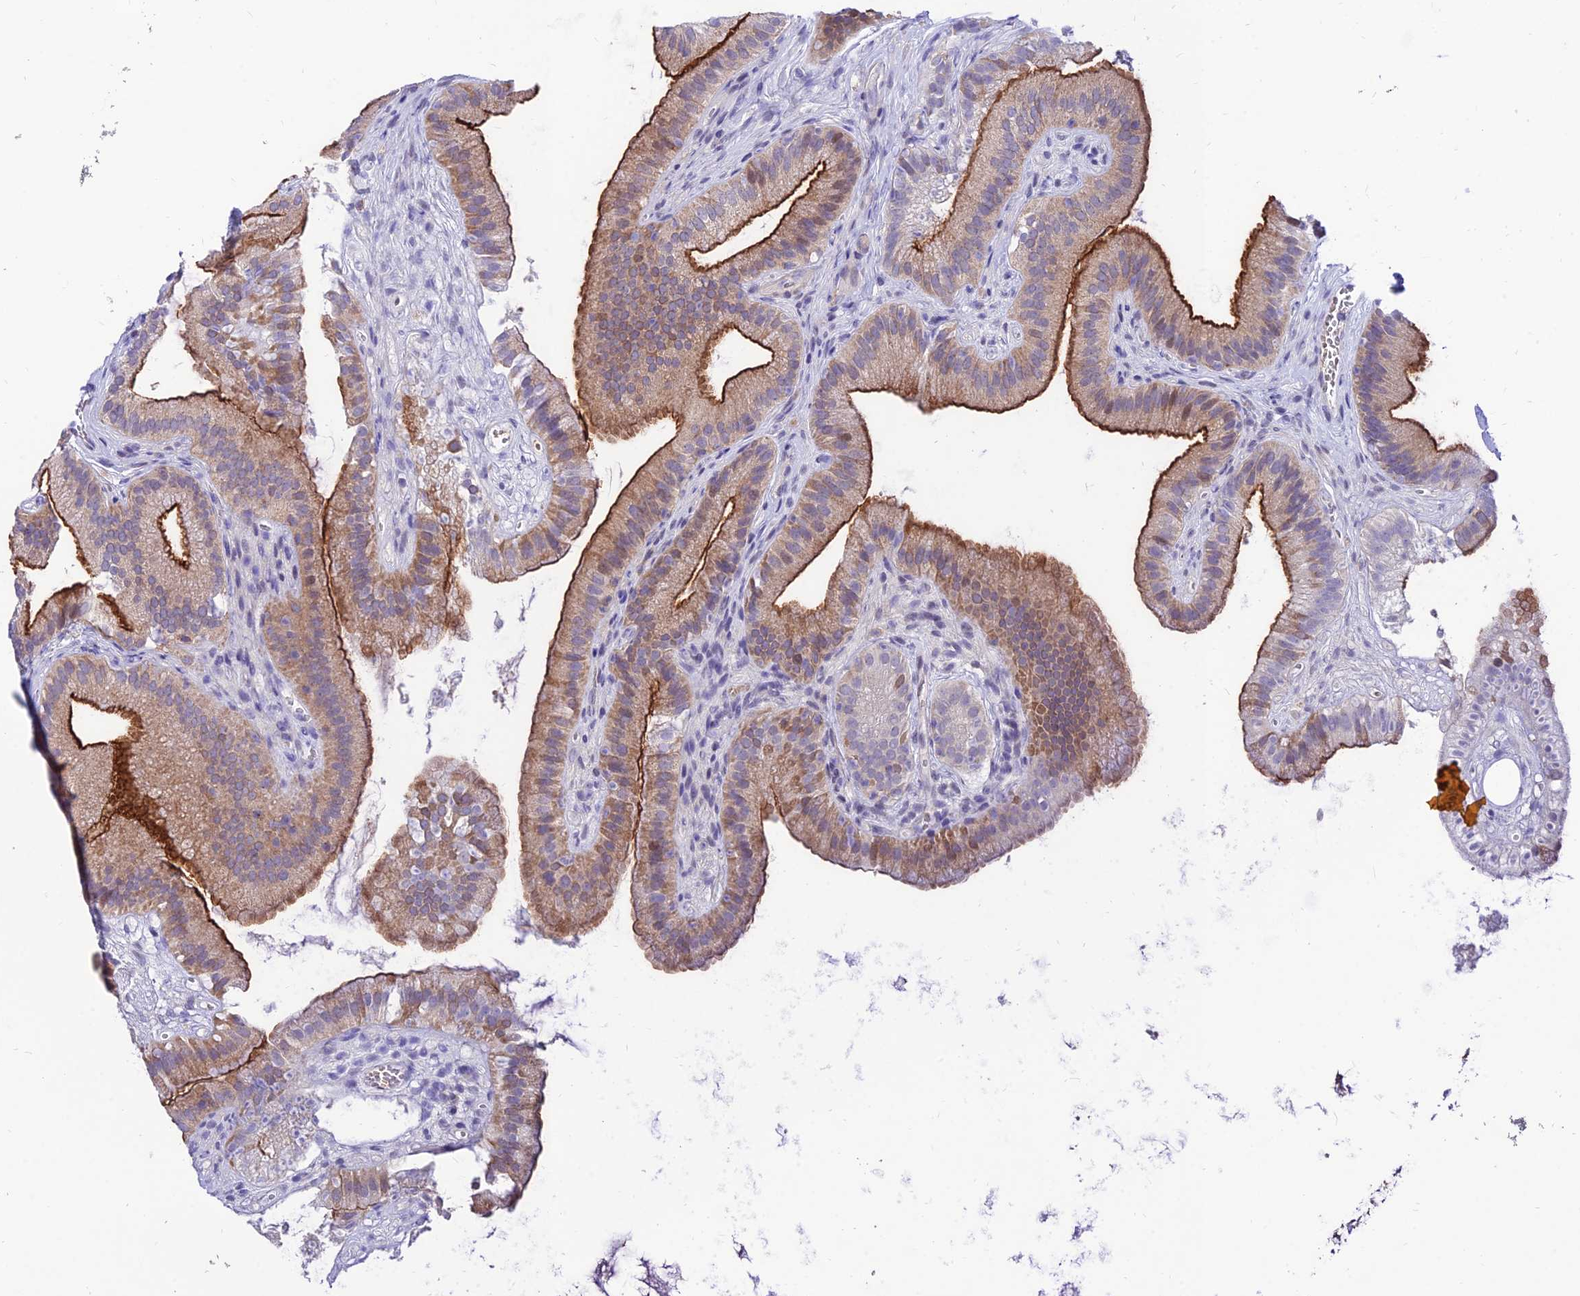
{"staining": {"intensity": "strong", "quantity": ">75%", "location": "cytoplasmic/membranous"}, "tissue": "gallbladder", "cell_type": "Glandular cells", "image_type": "normal", "snomed": [{"axis": "morphology", "description": "Normal tissue, NOS"}, {"axis": "topography", "description": "Gallbladder"}], "caption": "Immunohistochemical staining of normal gallbladder demonstrates >75% levels of strong cytoplasmic/membranous protein expression in about >75% of glandular cells. (Brightfield microscopy of DAB IHC at high magnification).", "gene": "C6orf132", "patient": {"sex": "female", "age": 54}}